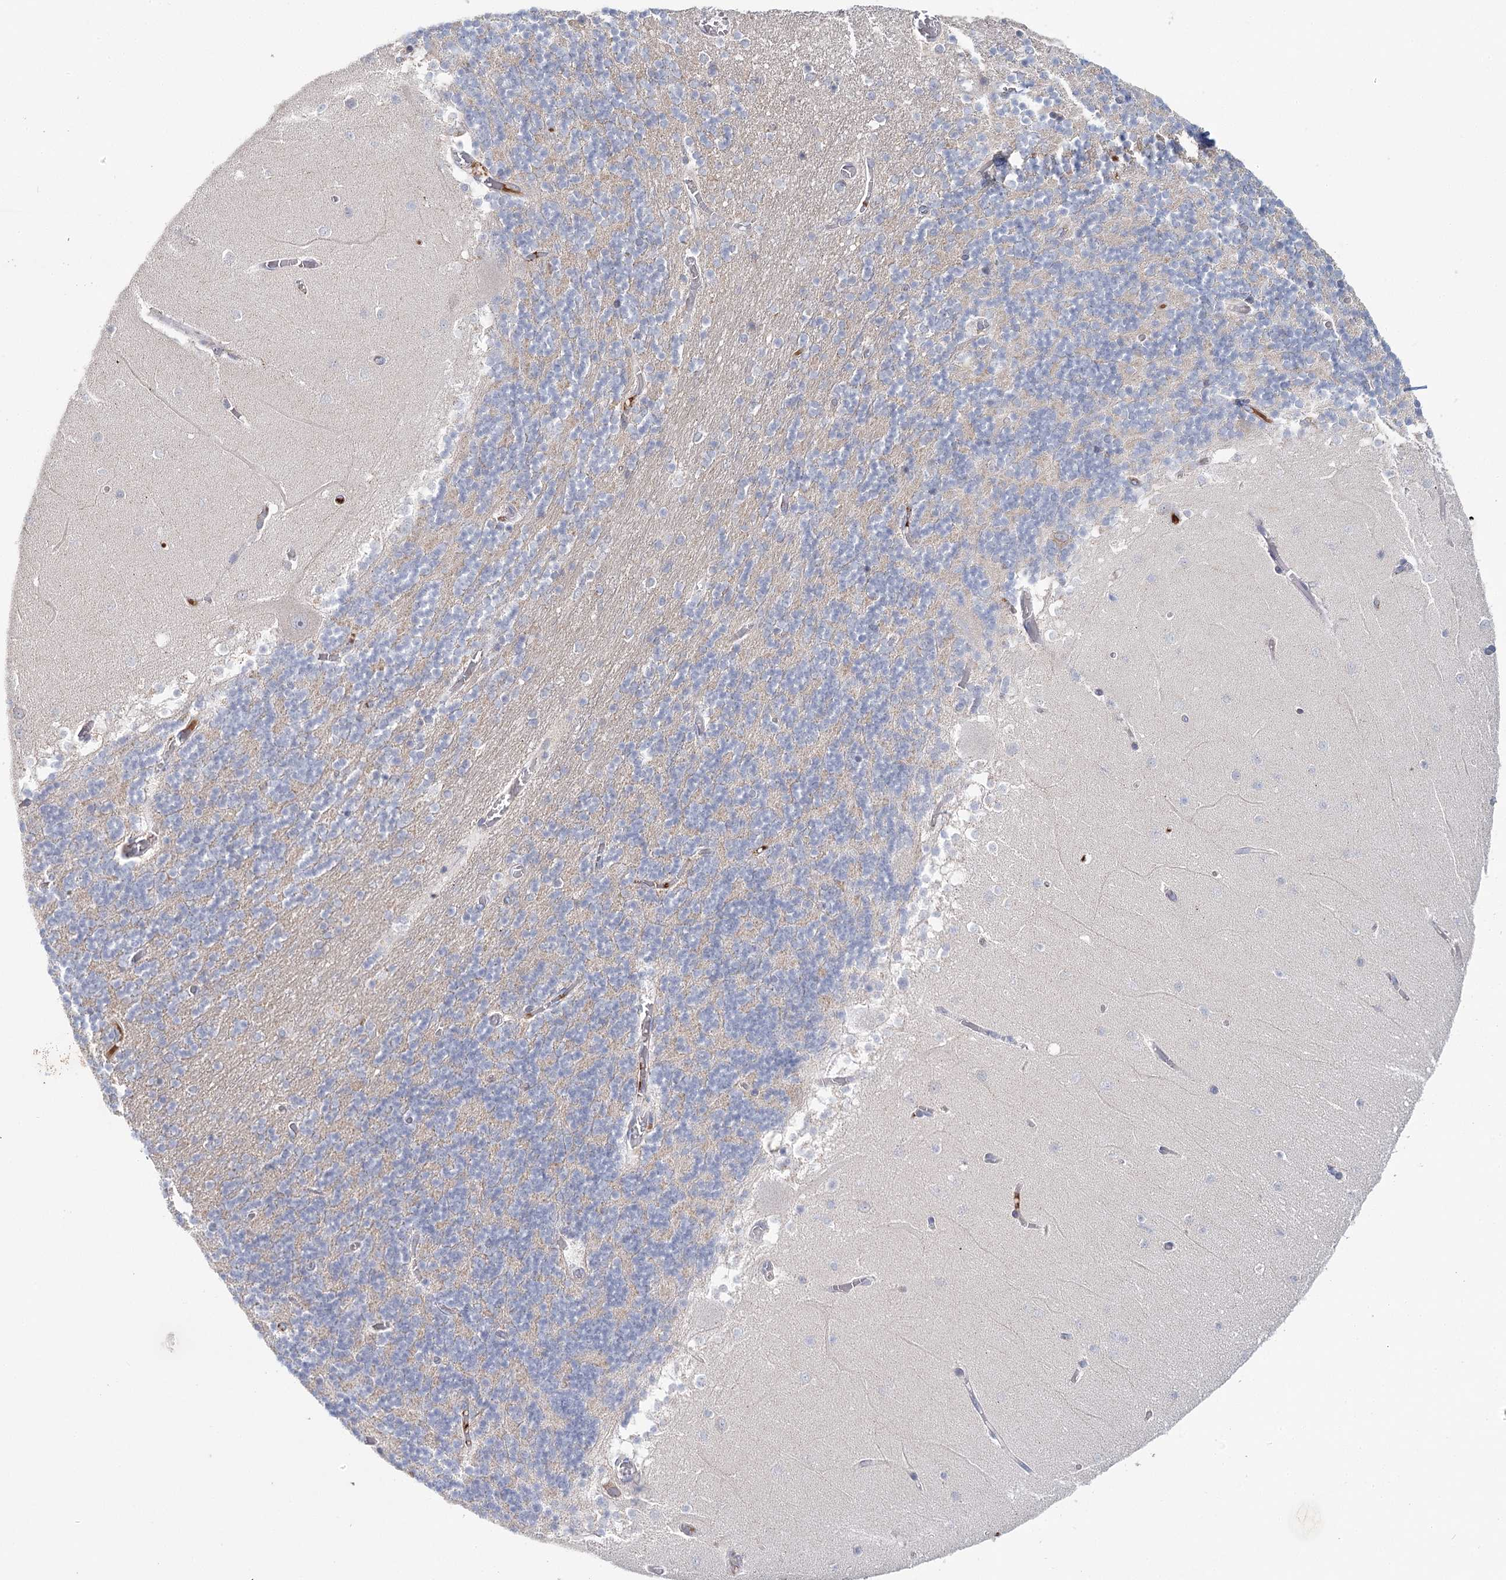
{"staining": {"intensity": "moderate", "quantity": "<25%", "location": "cytoplasmic/membranous"}, "tissue": "cerebellum", "cell_type": "Cells in granular layer", "image_type": "normal", "snomed": [{"axis": "morphology", "description": "Normal tissue, NOS"}, {"axis": "topography", "description": "Cerebellum"}], "caption": "Benign cerebellum demonstrates moderate cytoplasmic/membranous positivity in approximately <25% of cells in granular layer (DAB = brown stain, brightfield microscopy at high magnification)..", "gene": "ARHGAP44", "patient": {"sex": "female", "age": 28}}